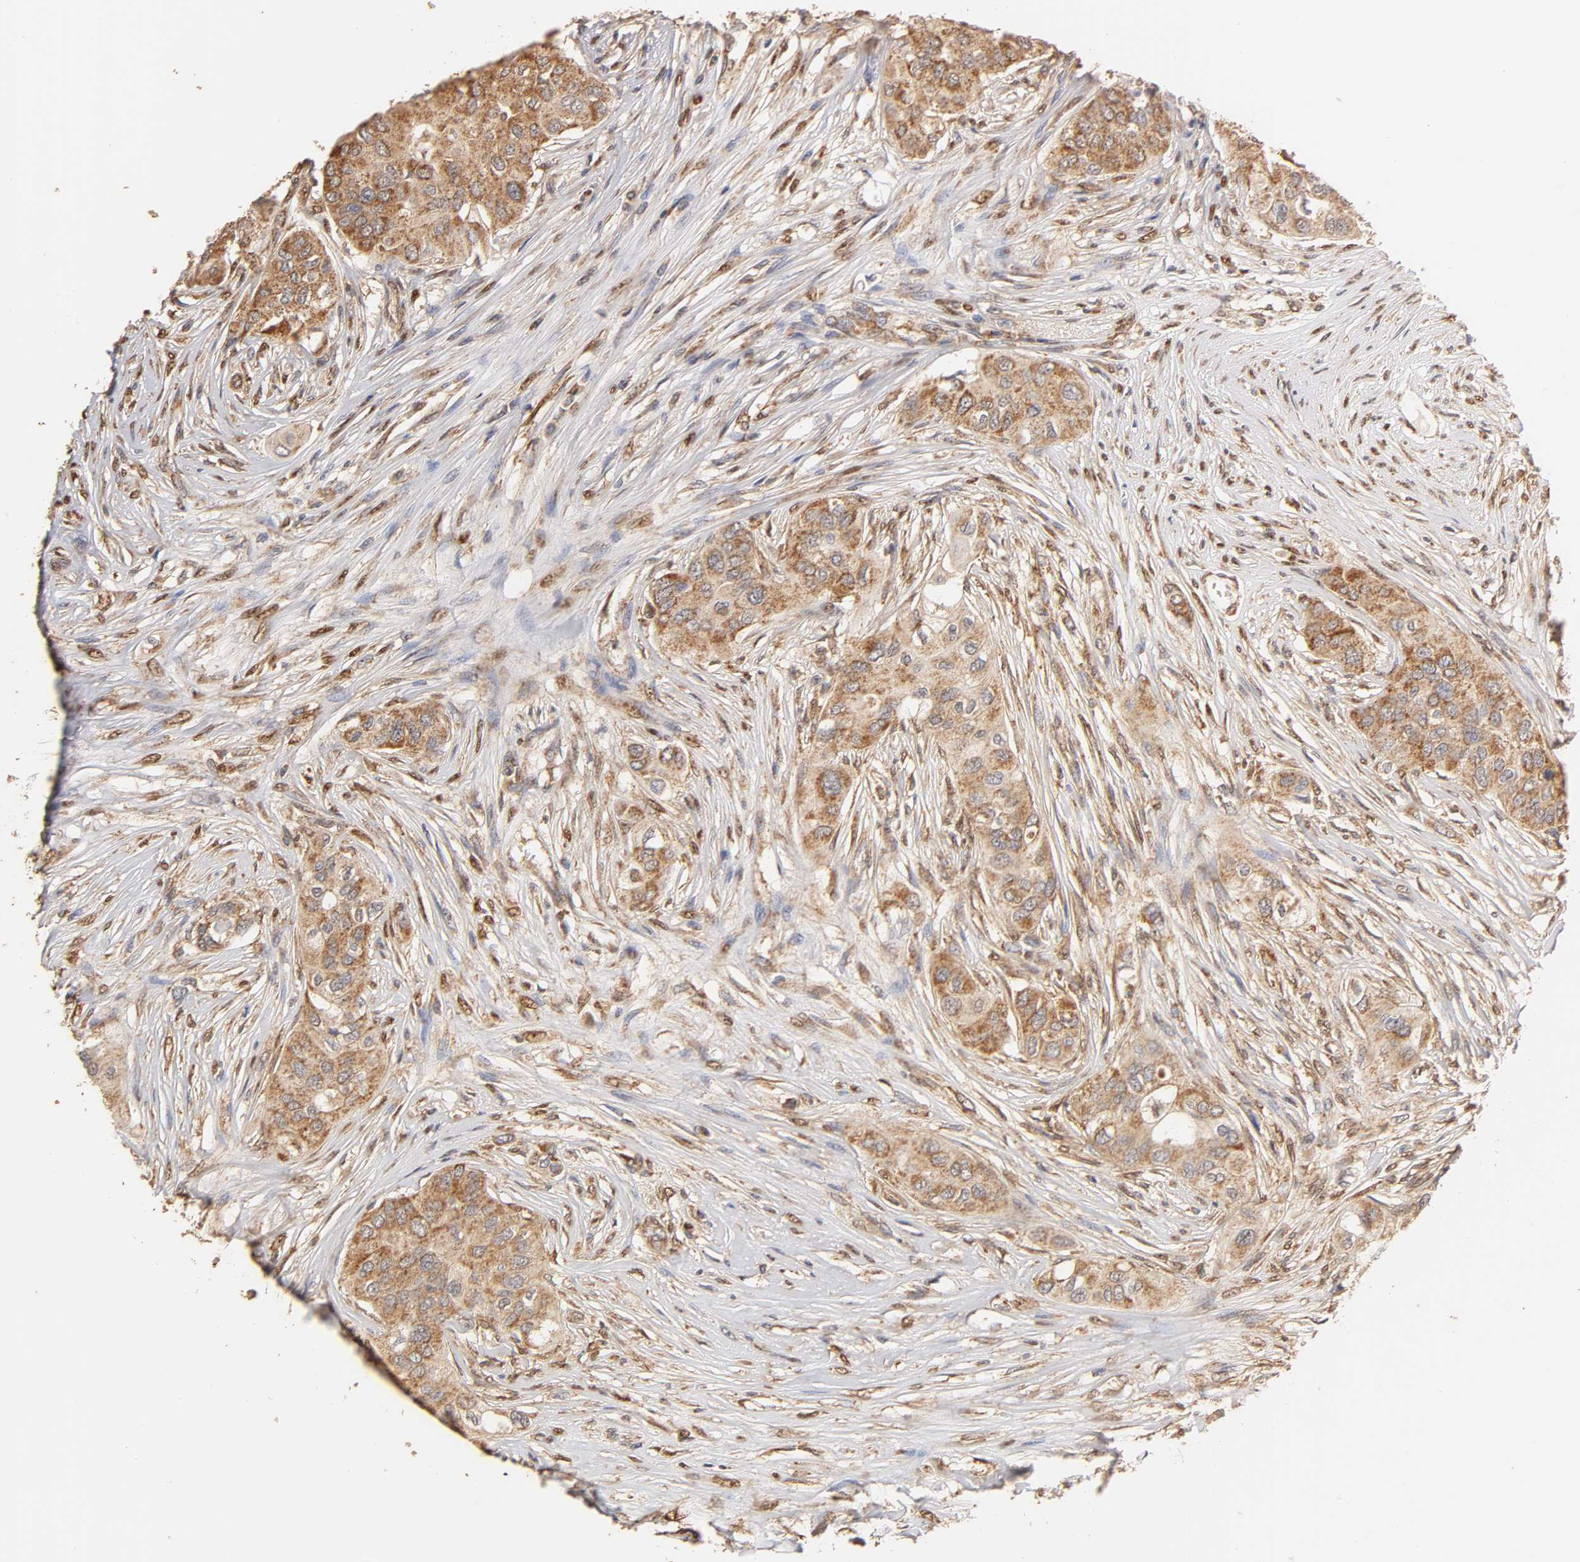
{"staining": {"intensity": "strong", "quantity": ">75%", "location": "cytoplasmic/membranous"}, "tissue": "breast cancer", "cell_type": "Tumor cells", "image_type": "cancer", "snomed": [{"axis": "morphology", "description": "Normal tissue, NOS"}, {"axis": "morphology", "description": "Duct carcinoma"}, {"axis": "topography", "description": "Breast"}], "caption": "Immunohistochemistry (IHC) (DAB (3,3'-diaminobenzidine)) staining of human infiltrating ductal carcinoma (breast) demonstrates strong cytoplasmic/membranous protein expression in approximately >75% of tumor cells.", "gene": "PKN1", "patient": {"sex": "female", "age": 49}}